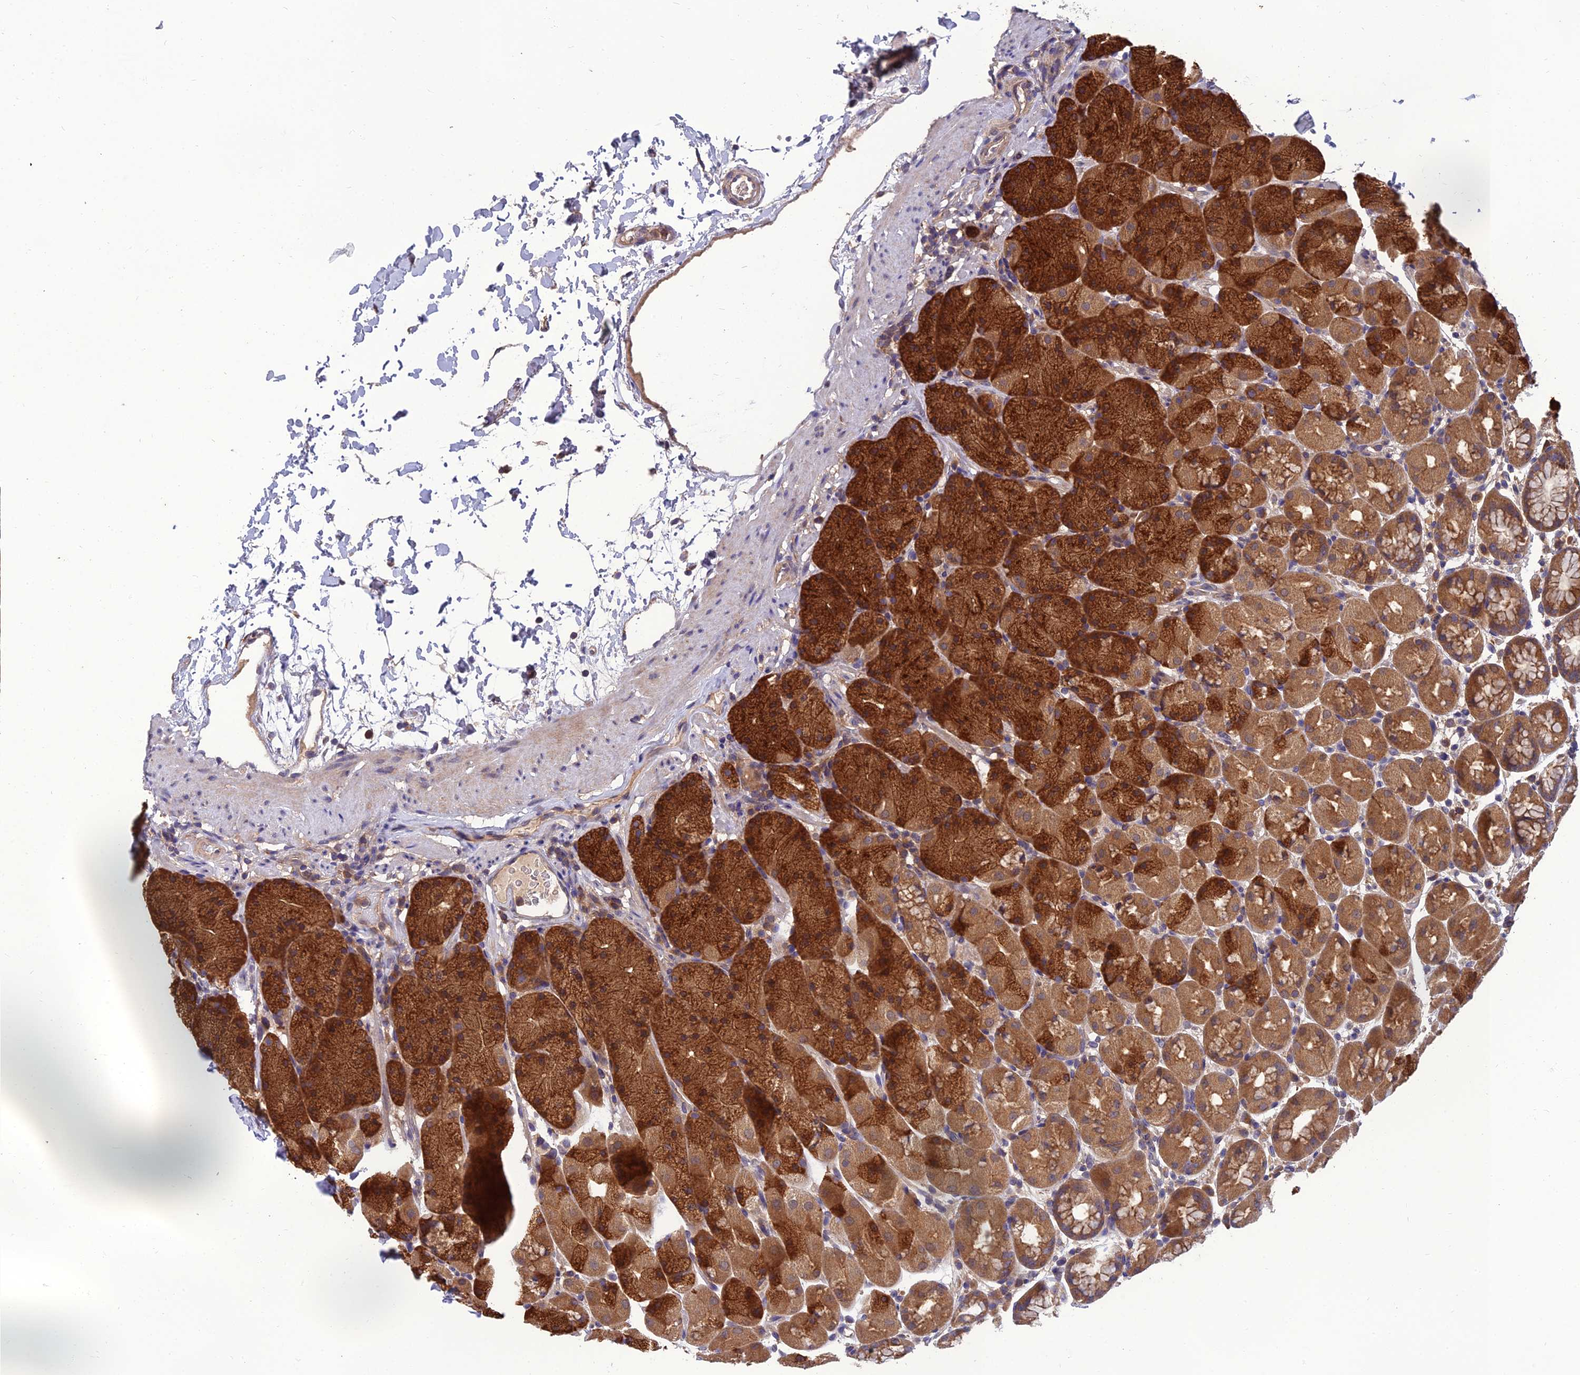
{"staining": {"intensity": "strong", "quantity": ">75%", "location": "cytoplasmic/membranous"}, "tissue": "stomach", "cell_type": "Glandular cells", "image_type": "normal", "snomed": [{"axis": "morphology", "description": "Normal tissue, NOS"}, {"axis": "topography", "description": "Stomach, upper"}, {"axis": "topography", "description": "Stomach, lower"}], "caption": "Approximately >75% of glandular cells in normal human stomach reveal strong cytoplasmic/membranous protein expression as visualized by brown immunohistochemical staining.", "gene": "UMAD1", "patient": {"sex": "male", "age": 67}}